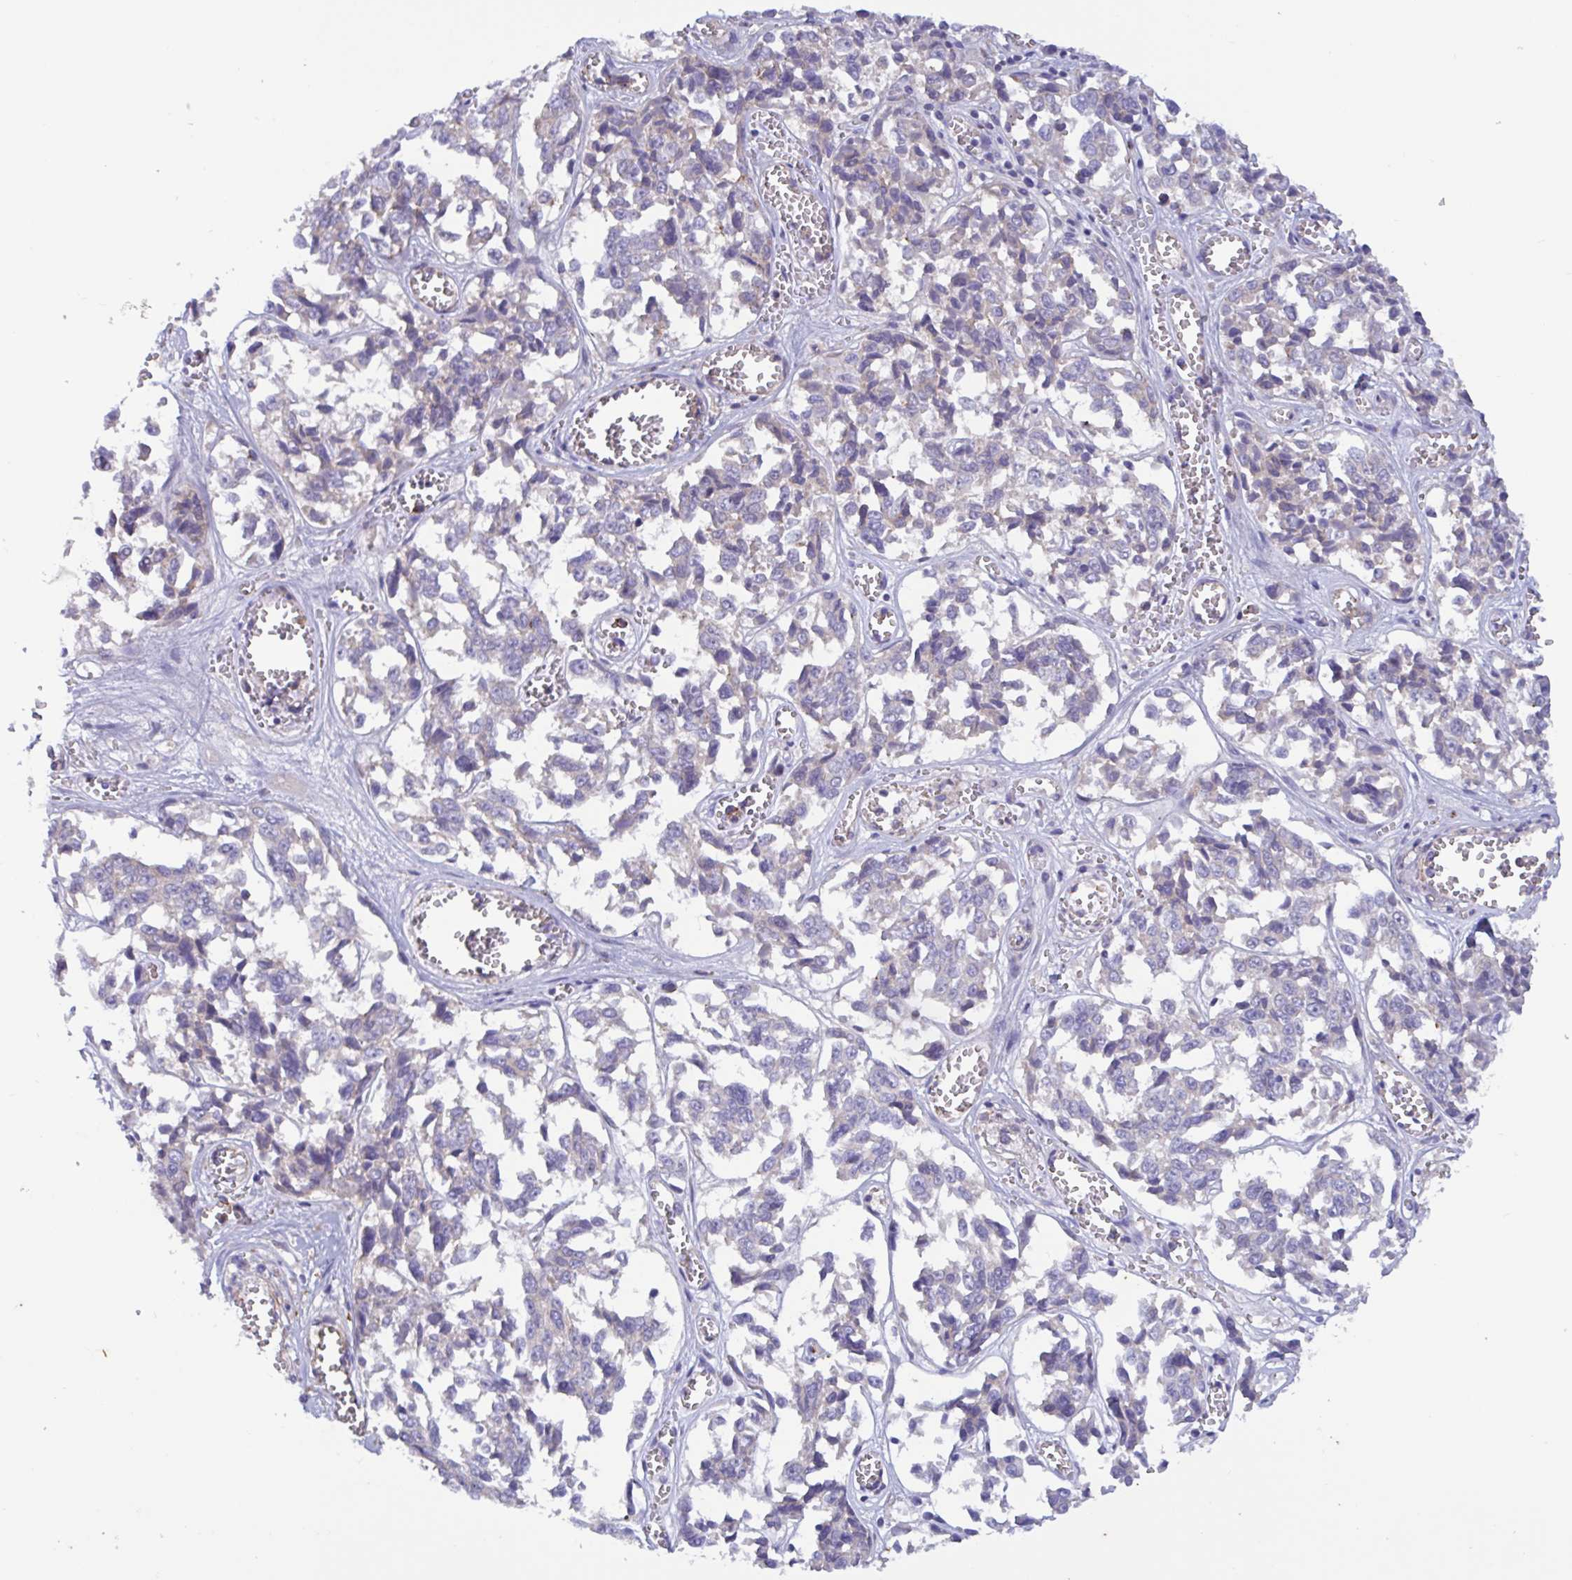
{"staining": {"intensity": "negative", "quantity": "none", "location": "none"}, "tissue": "melanoma", "cell_type": "Tumor cells", "image_type": "cancer", "snomed": [{"axis": "morphology", "description": "Malignant melanoma, NOS"}, {"axis": "topography", "description": "Skin"}], "caption": "A high-resolution photomicrograph shows immunohistochemistry staining of malignant melanoma, which displays no significant expression in tumor cells.", "gene": "SLC66A1", "patient": {"sex": "female", "age": 64}}